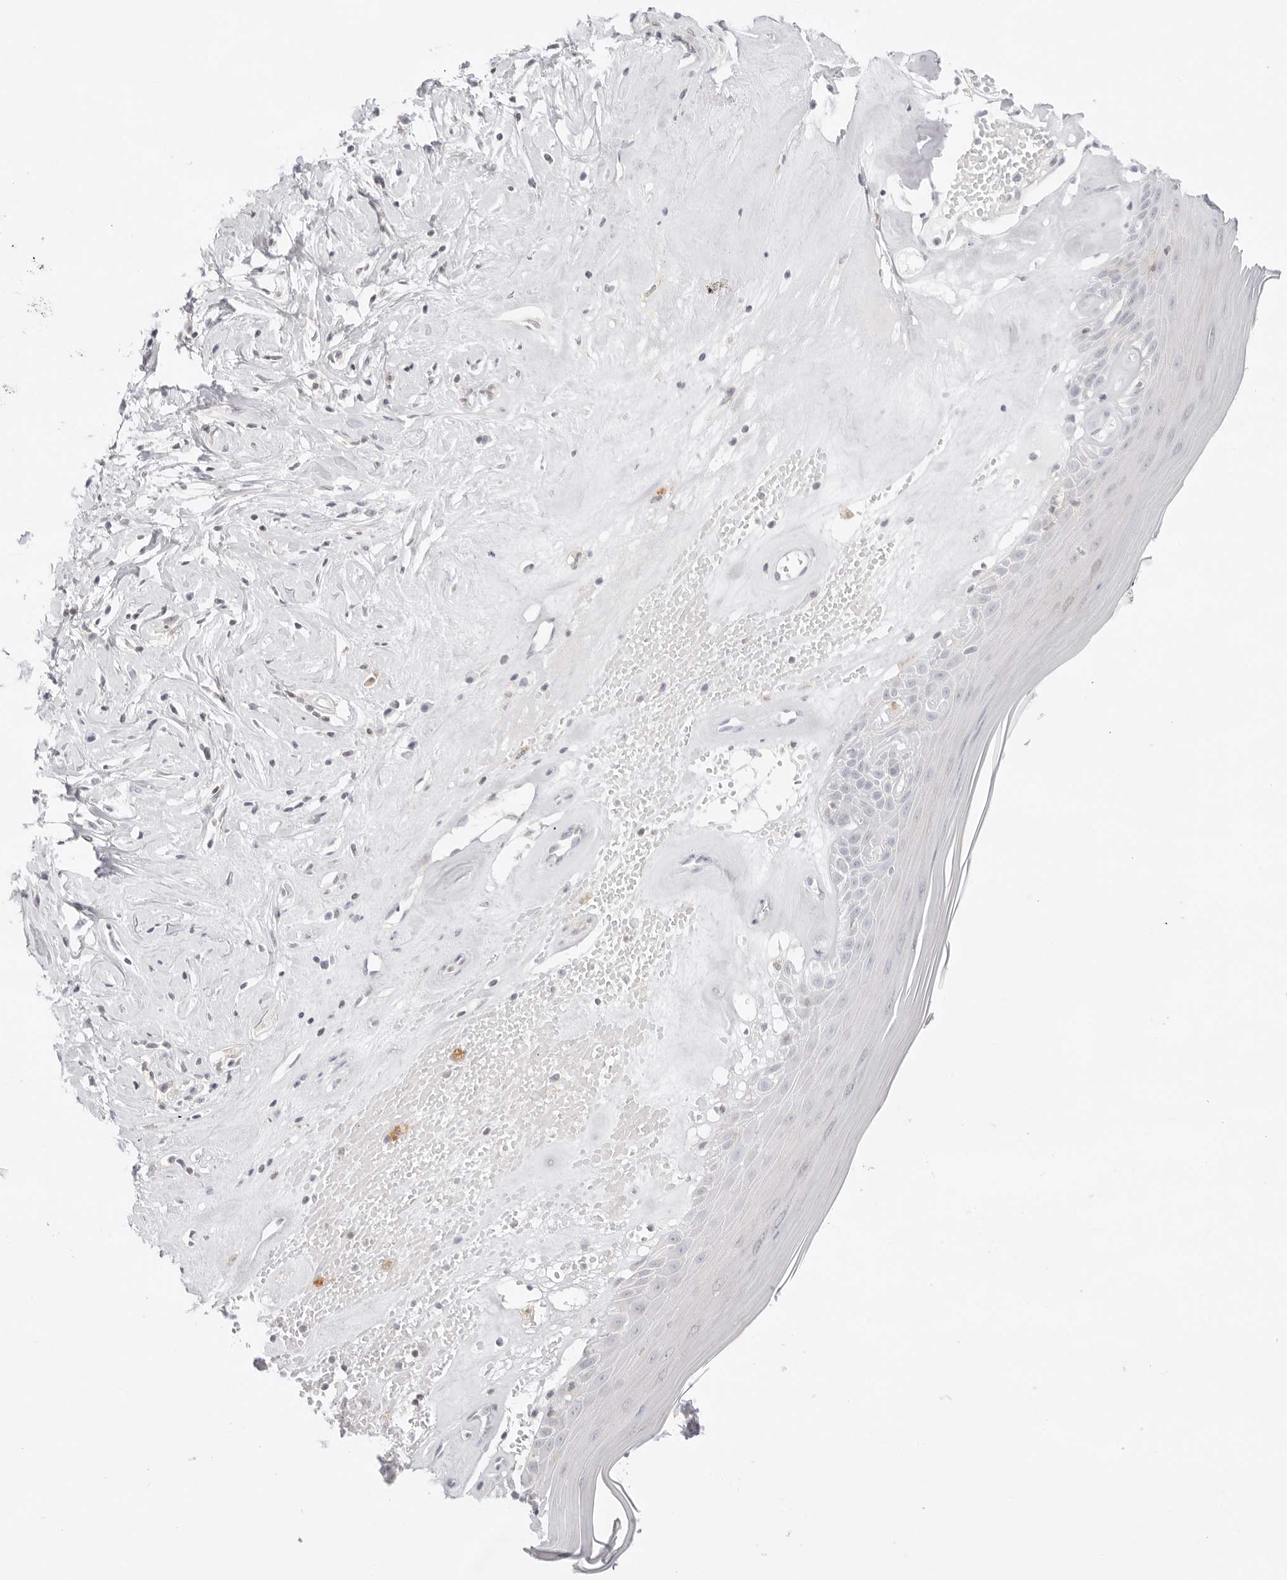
{"staining": {"intensity": "moderate", "quantity": "<25%", "location": "cytoplasmic/membranous"}, "tissue": "skin", "cell_type": "Epidermal cells", "image_type": "normal", "snomed": [{"axis": "morphology", "description": "Normal tissue, NOS"}, {"axis": "morphology", "description": "Inflammation, NOS"}, {"axis": "topography", "description": "Vulva"}], "caption": "IHC staining of normal skin, which displays low levels of moderate cytoplasmic/membranous staining in approximately <25% of epidermal cells indicating moderate cytoplasmic/membranous protein expression. The staining was performed using DAB (3,3'-diaminobenzidine) (brown) for protein detection and nuclei were counterstained in hematoxylin (blue).", "gene": "TNFRSF14", "patient": {"sex": "female", "age": 84}}